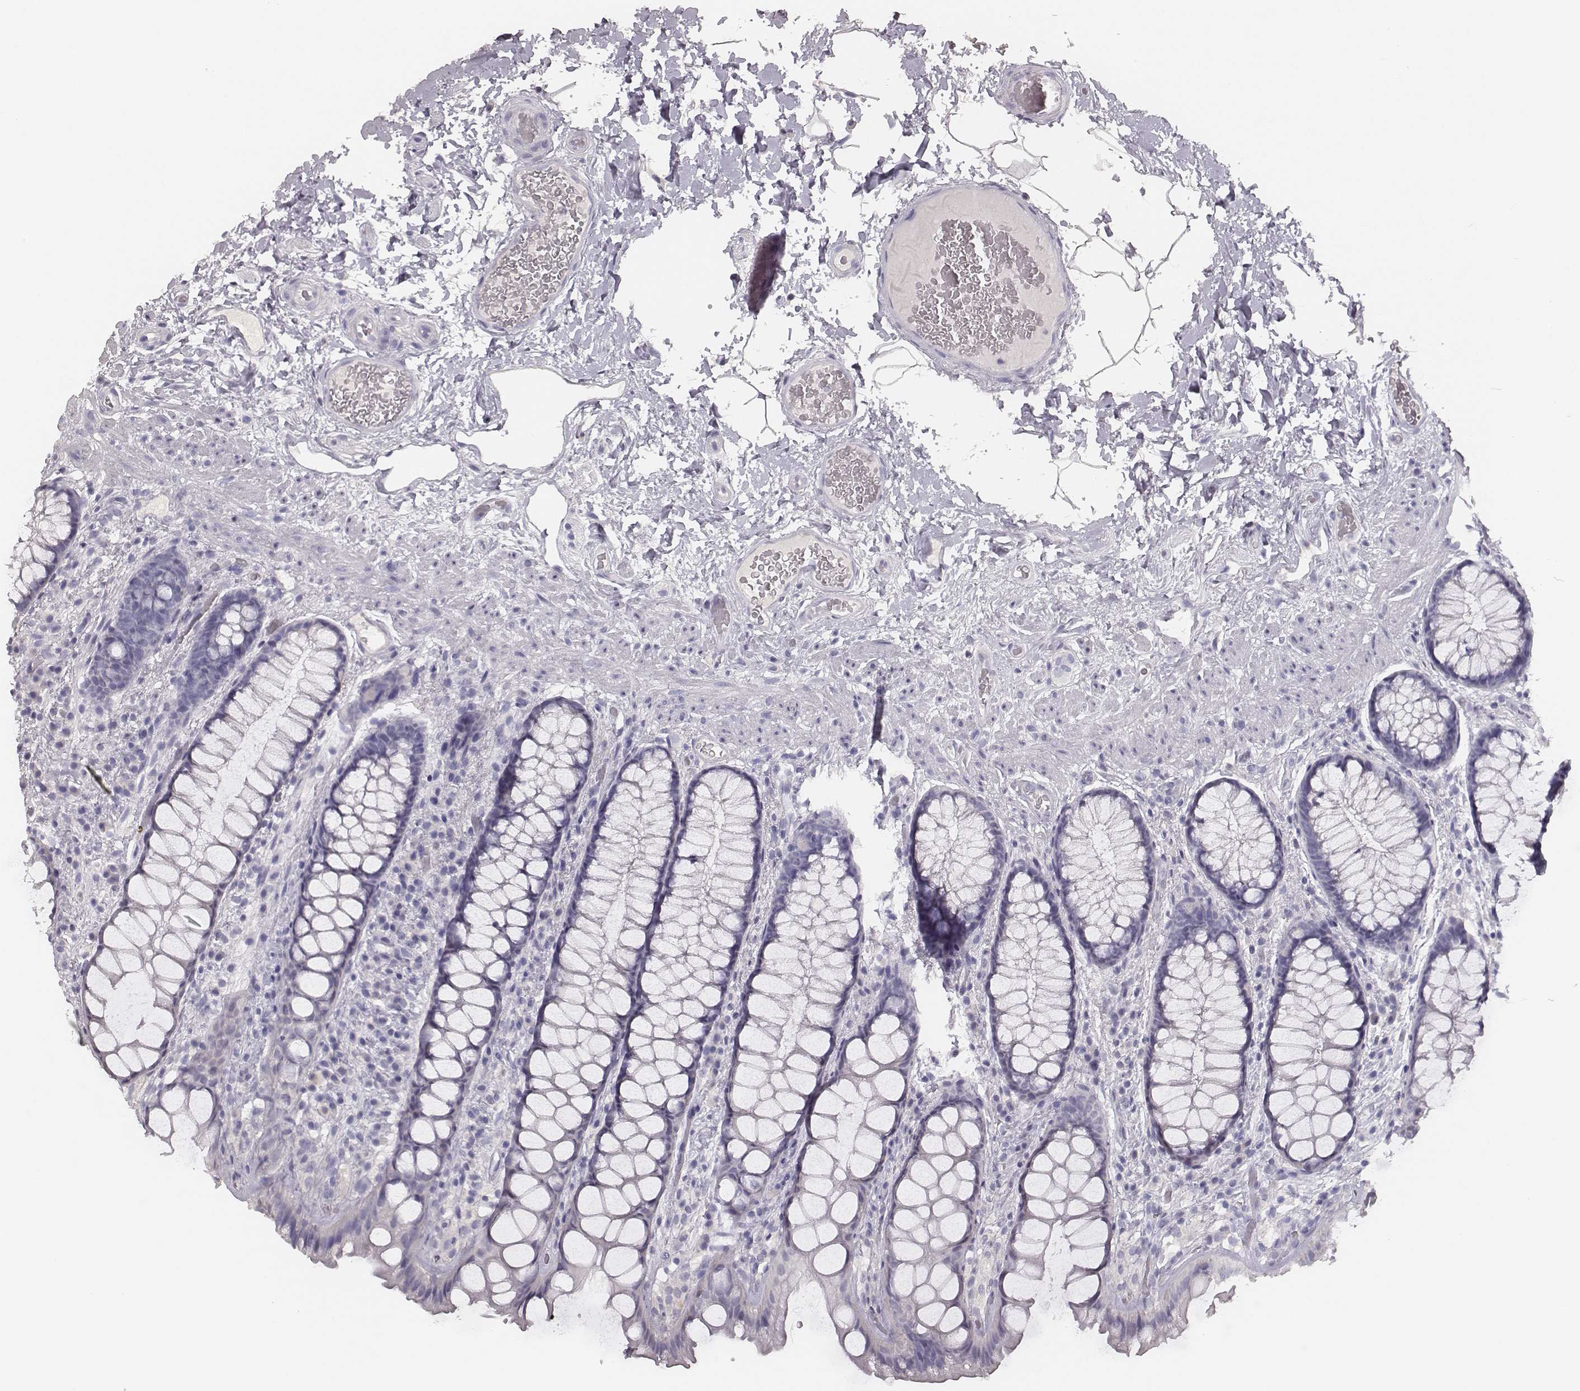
{"staining": {"intensity": "negative", "quantity": "none", "location": "none"}, "tissue": "rectum", "cell_type": "Glandular cells", "image_type": "normal", "snomed": [{"axis": "morphology", "description": "Normal tissue, NOS"}, {"axis": "topography", "description": "Rectum"}], "caption": "High power microscopy micrograph of an immunohistochemistry image of unremarkable rectum, revealing no significant expression in glandular cells. (DAB (3,3'-diaminobenzidine) immunohistochemistry, high magnification).", "gene": "MYH6", "patient": {"sex": "female", "age": 62}}